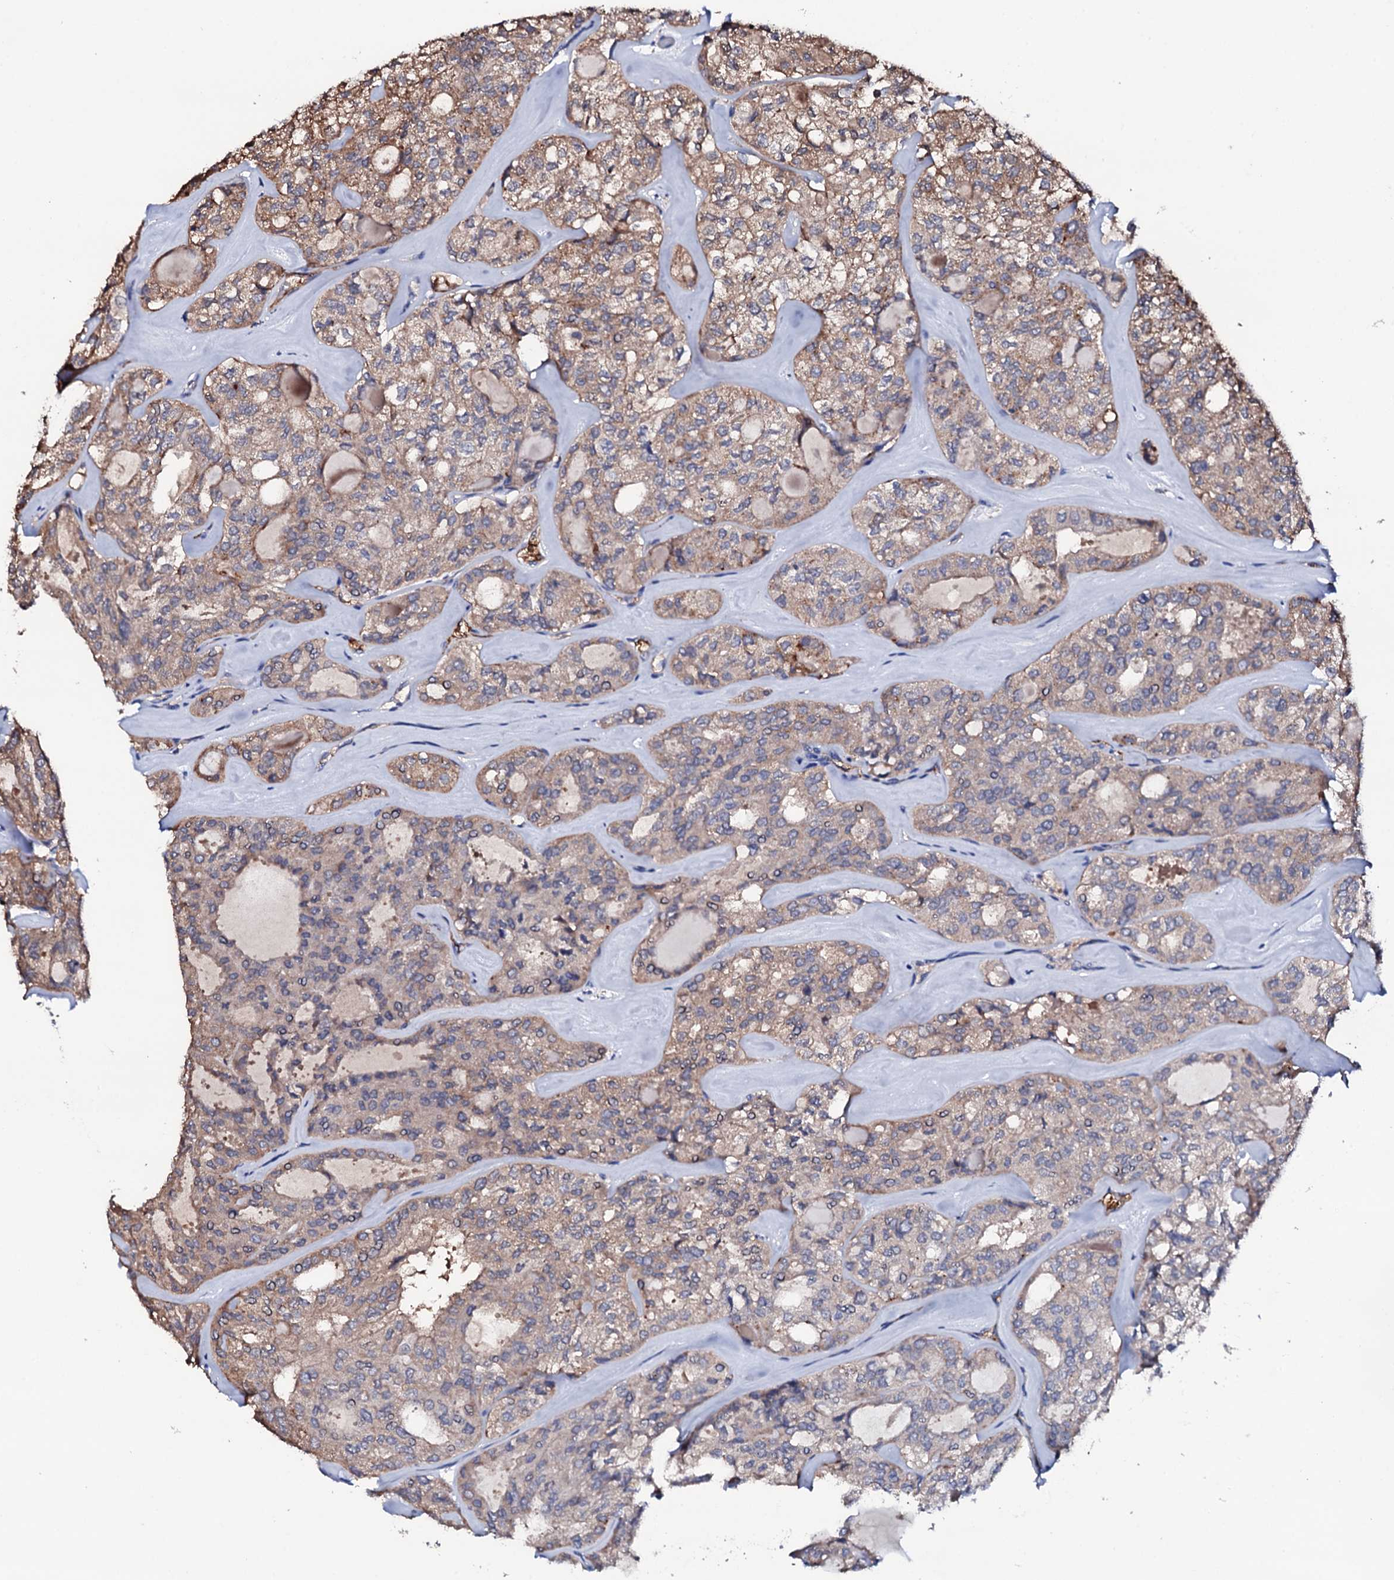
{"staining": {"intensity": "weak", "quantity": "25%-75%", "location": "cytoplasmic/membranous"}, "tissue": "thyroid cancer", "cell_type": "Tumor cells", "image_type": "cancer", "snomed": [{"axis": "morphology", "description": "Follicular adenoma carcinoma, NOS"}, {"axis": "topography", "description": "Thyroid gland"}], "caption": "IHC (DAB) staining of human thyroid follicular adenoma carcinoma shows weak cytoplasmic/membranous protein expression in about 25%-75% of tumor cells. The staining was performed using DAB to visualize the protein expression in brown, while the nuclei were stained in blue with hematoxylin (Magnification: 20x).", "gene": "TCAF2", "patient": {"sex": "male", "age": 75}}